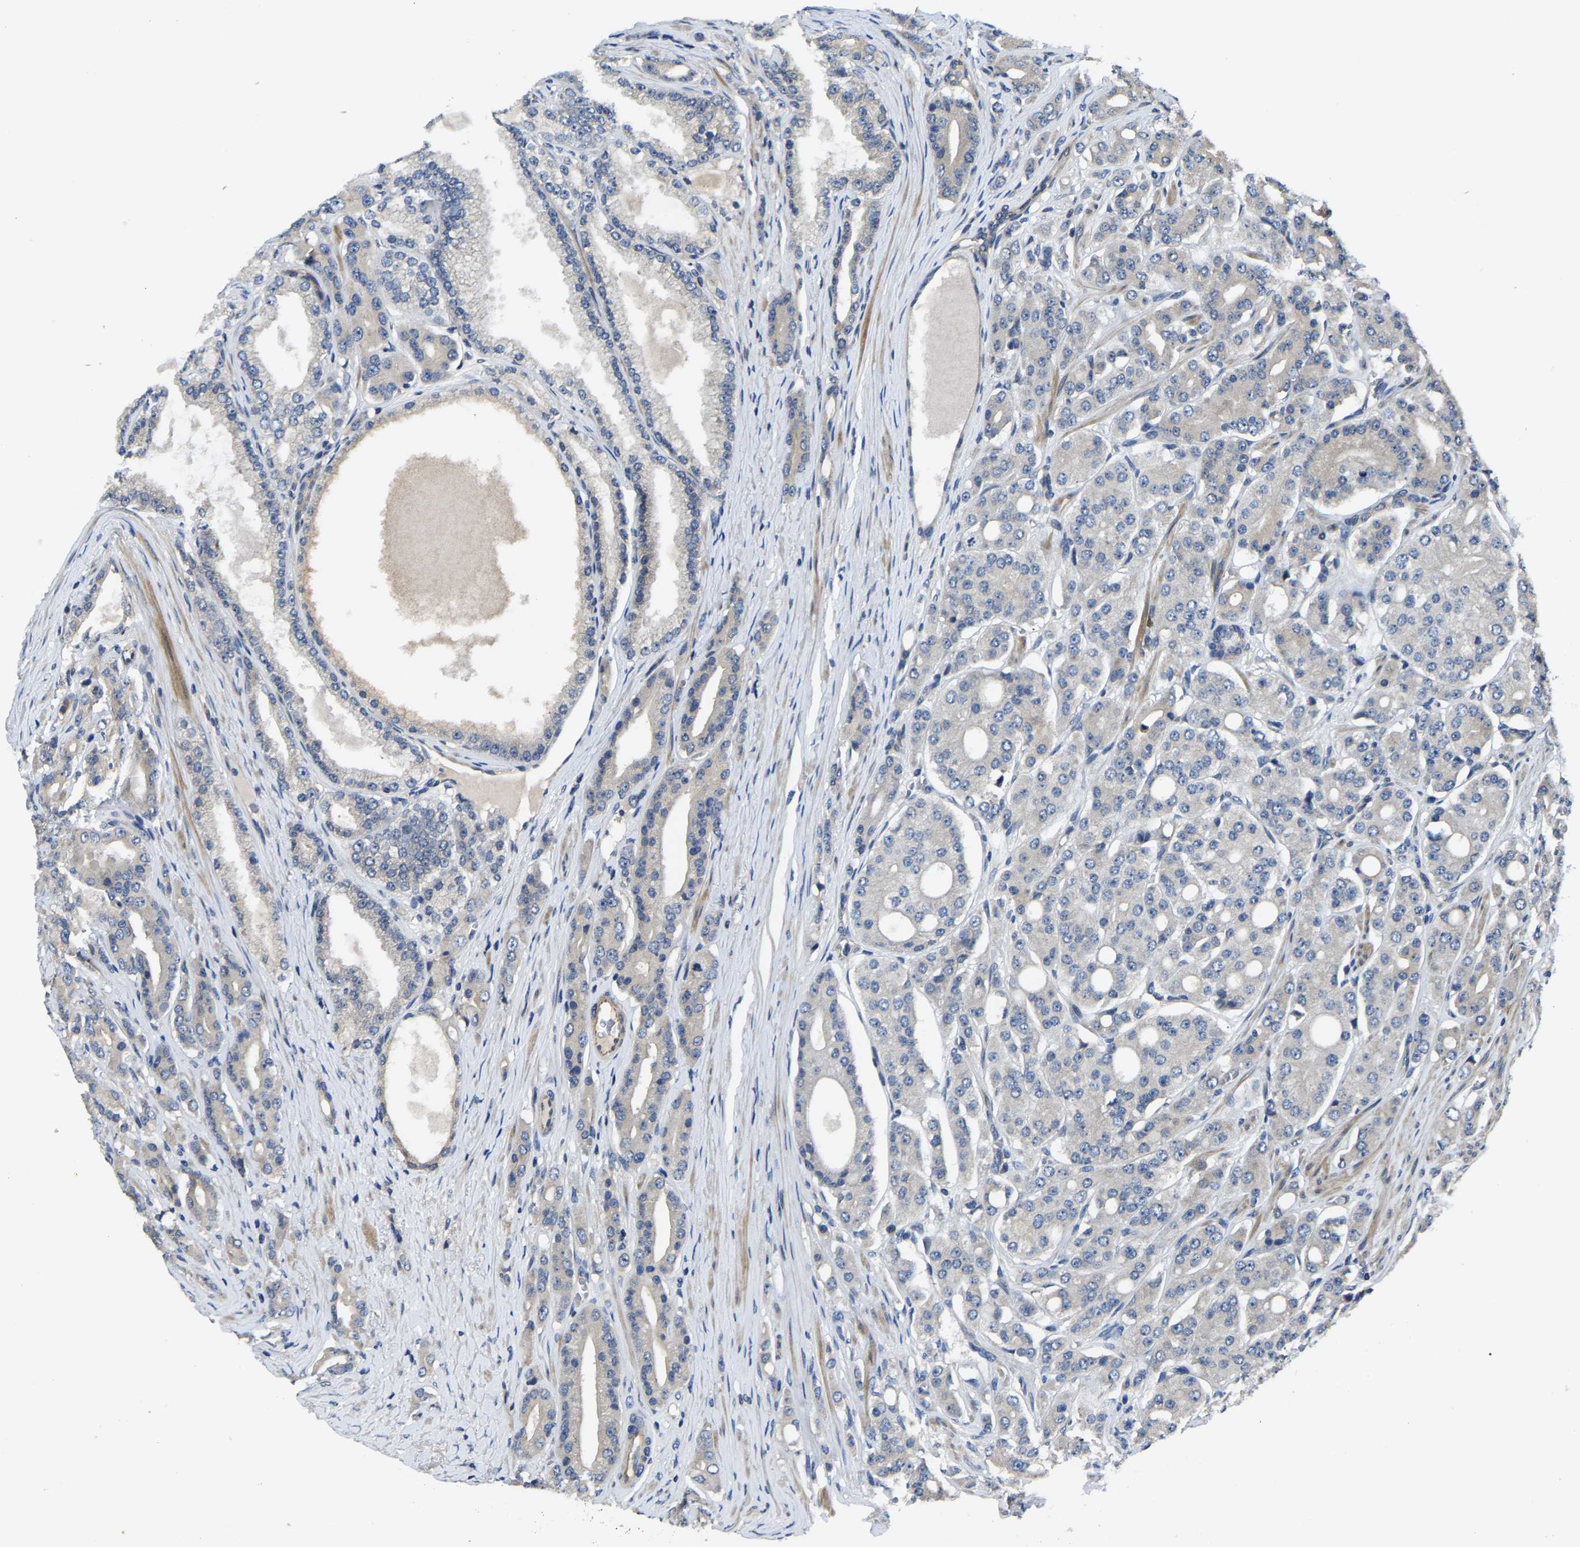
{"staining": {"intensity": "negative", "quantity": "none", "location": "none"}, "tissue": "prostate cancer", "cell_type": "Tumor cells", "image_type": "cancer", "snomed": [{"axis": "morphology", "description": "Adenocarcinoma, High grade"}, {"axis": "topography", "description": "Prostate"}], "caption": "This is an immunohistochemistry (IHC) photomicrograph of human high-grade adenocarcinoma (prostate). There is no positivity in tumor cells.", "gene": "AGBL3", "patient": {"sex": "male", "age": 71}}